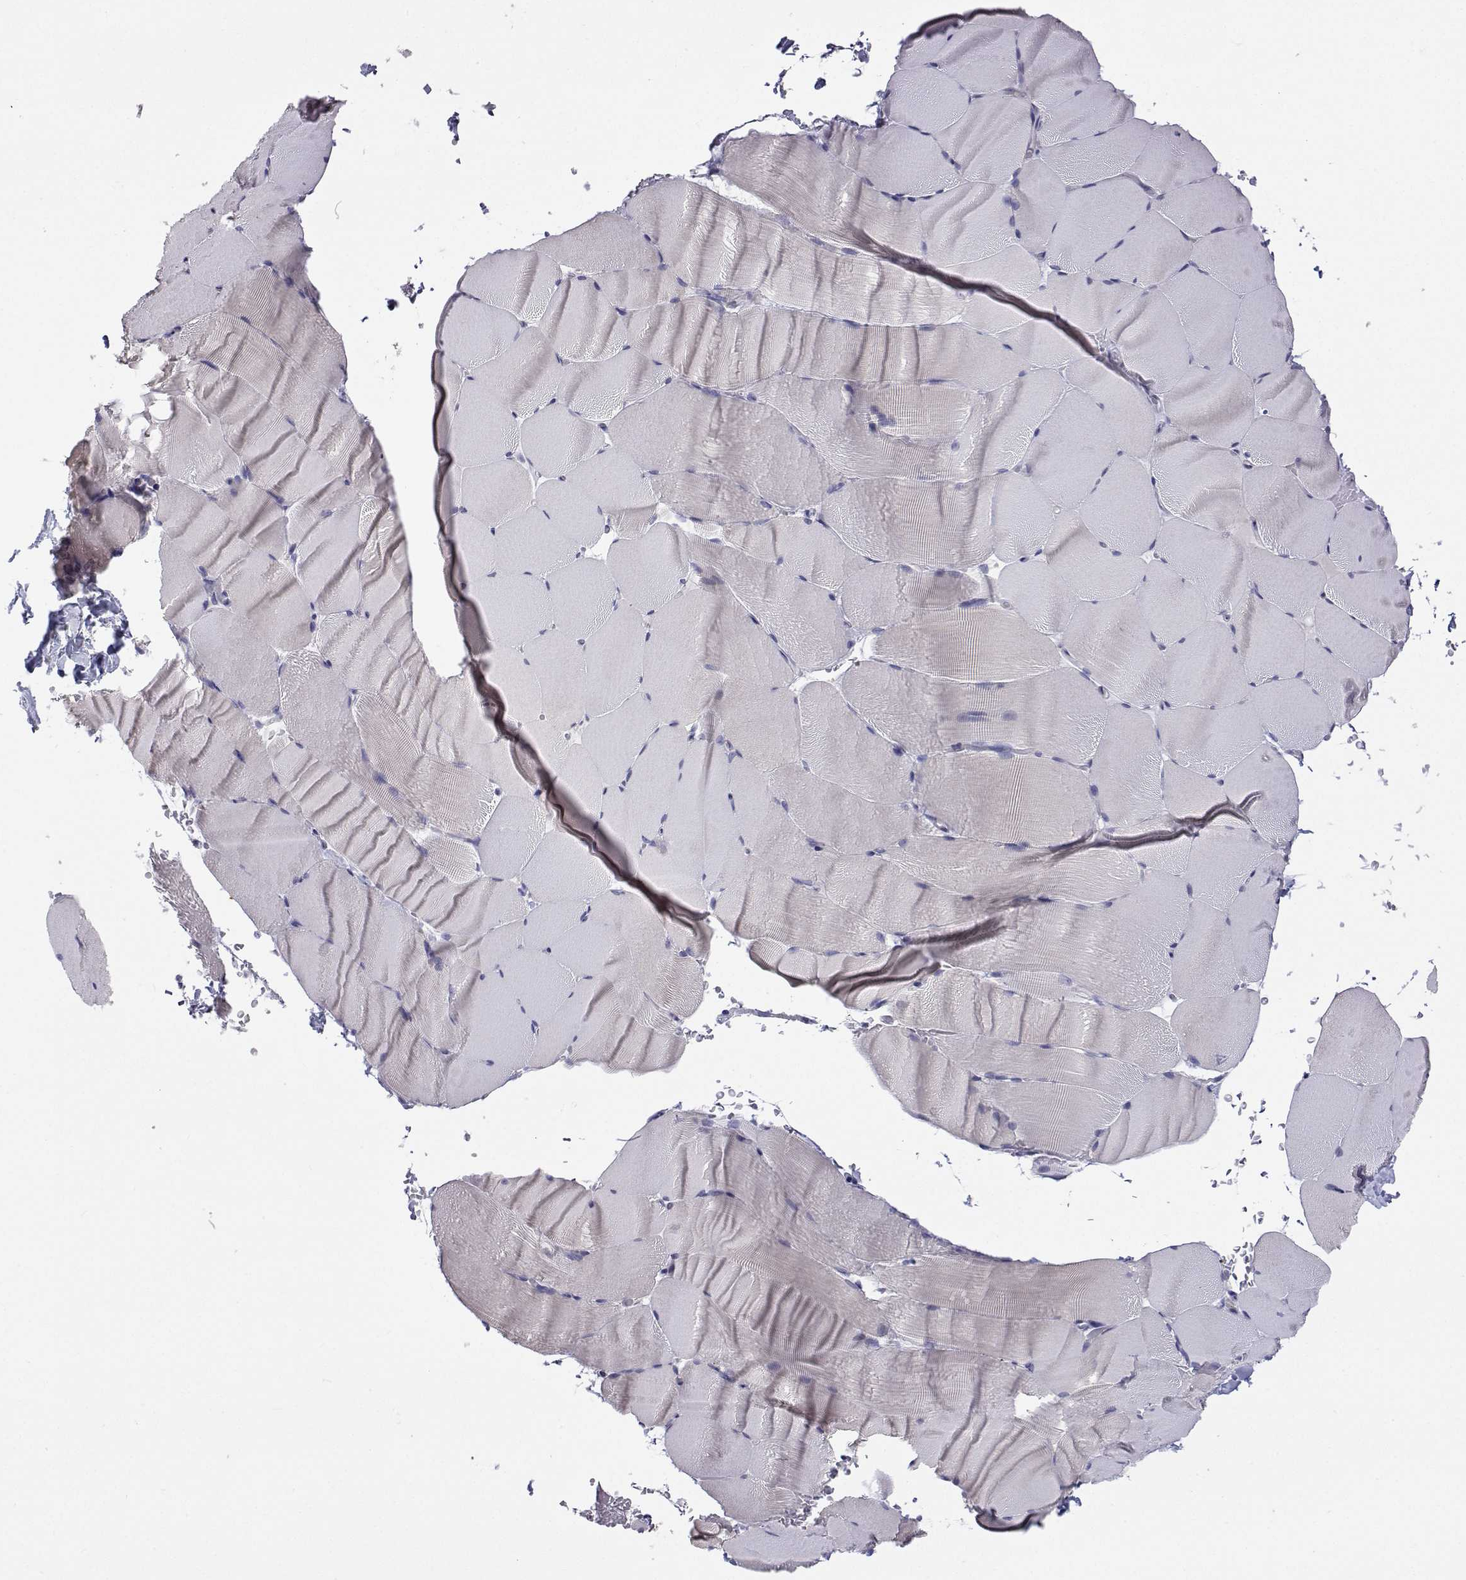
{"staining": {"intensity": "negative", "quantity": "none", "location": "none"}, "tissue": "skeletal muscle", "cell_type": "Myocytes", "image_type": "normal", "snomed": [{"axis": "morphology", "description": "Normal tissue, NOS"}, {"axis": "topography", "description": "Skeletal muscle"}], "caption": "Micrograph shows no significant protein expression in myocytes of benign skeletal muscle. (IHC, brightfield microscopy, high magnification).", "gene": "ANKRD65", "patient": {"sex": "female", "age": 37}}